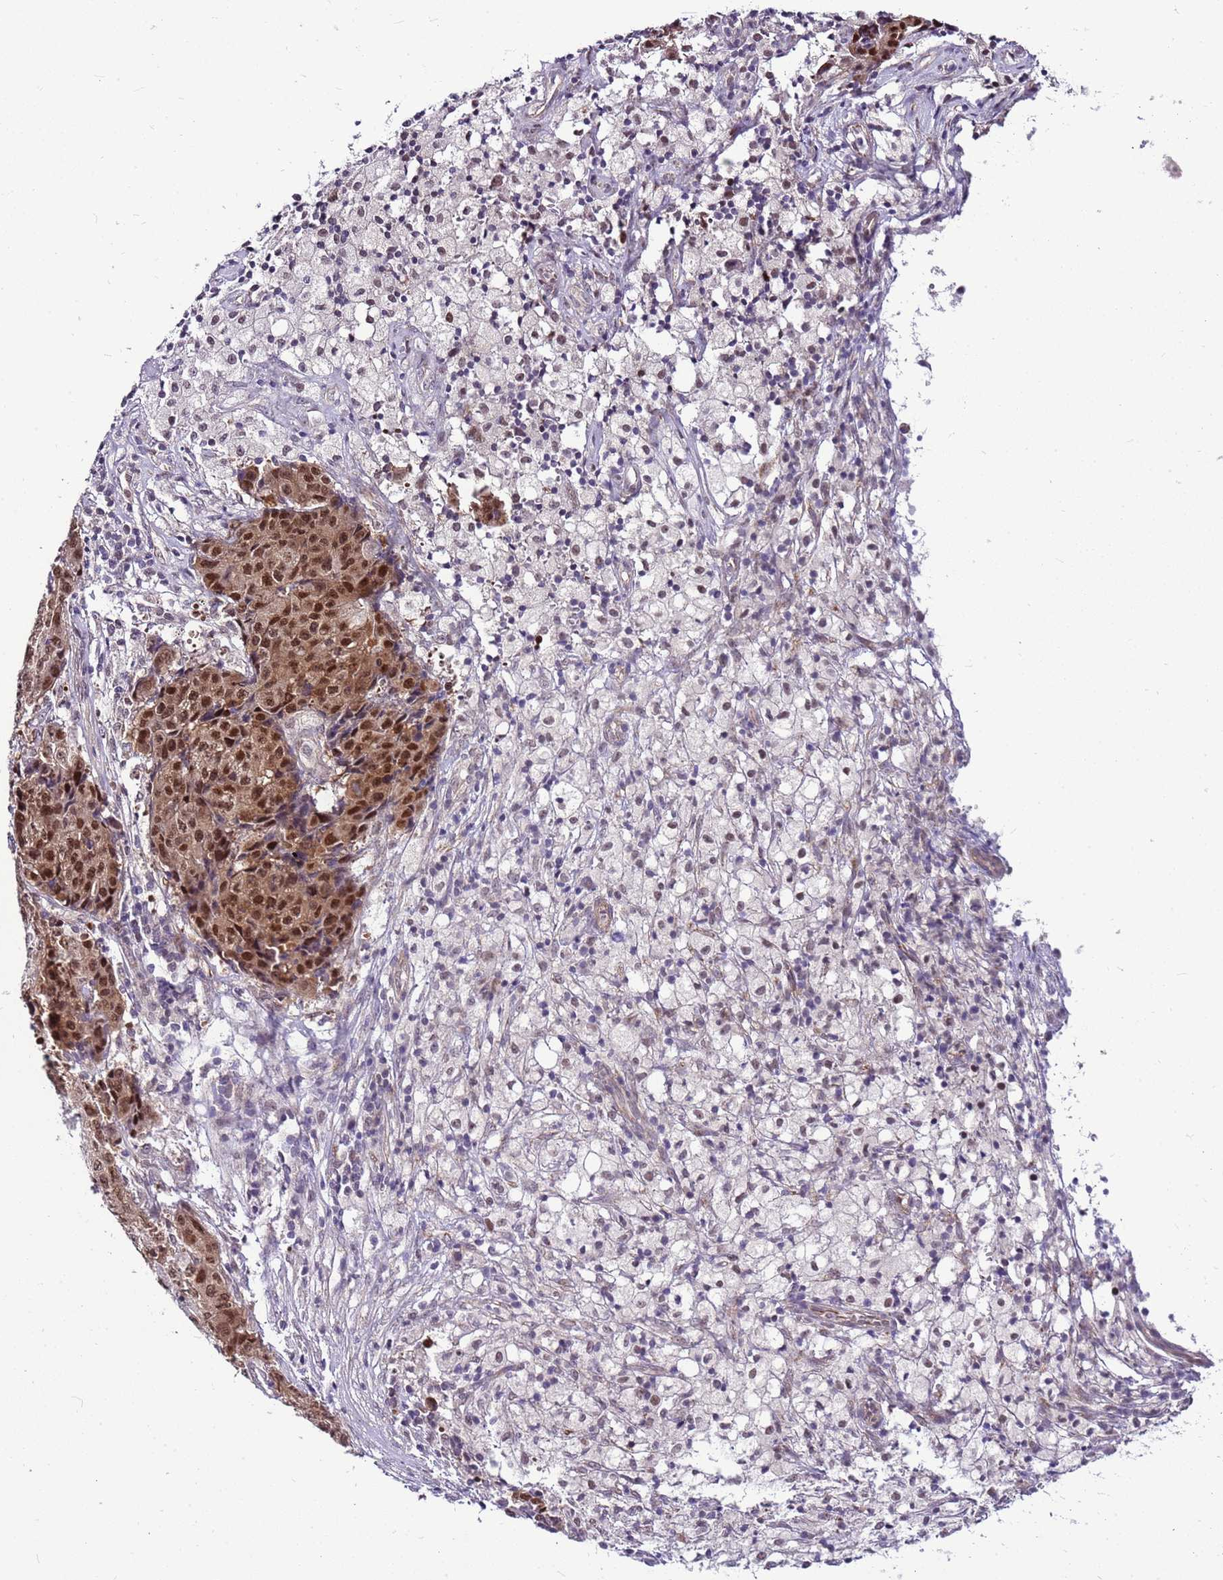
{"staining": {"intensity": "strong", "quantity": ">75%", "location": "nuclear"}, "tissue": "ovarian cancer", "cell_type": "Tumor cells", "image_type": "cancer", "snomed": [{"axis": "morphology", "description": "Carcinoma, endometroid"}, {"axis": "topography", "description": "Ovary"}], "caption": "The image displays immunohistochemical staining of ovarian cancer. There is strong nuclear expression is seen in about >75% of tumor cells. The staining was performed using DAB, with brown indicating positive protein expression. Nuclei are stained blue with hematoxylin.", "gene": "POLE3", "patient": {"sex": "female", "age": 42}}